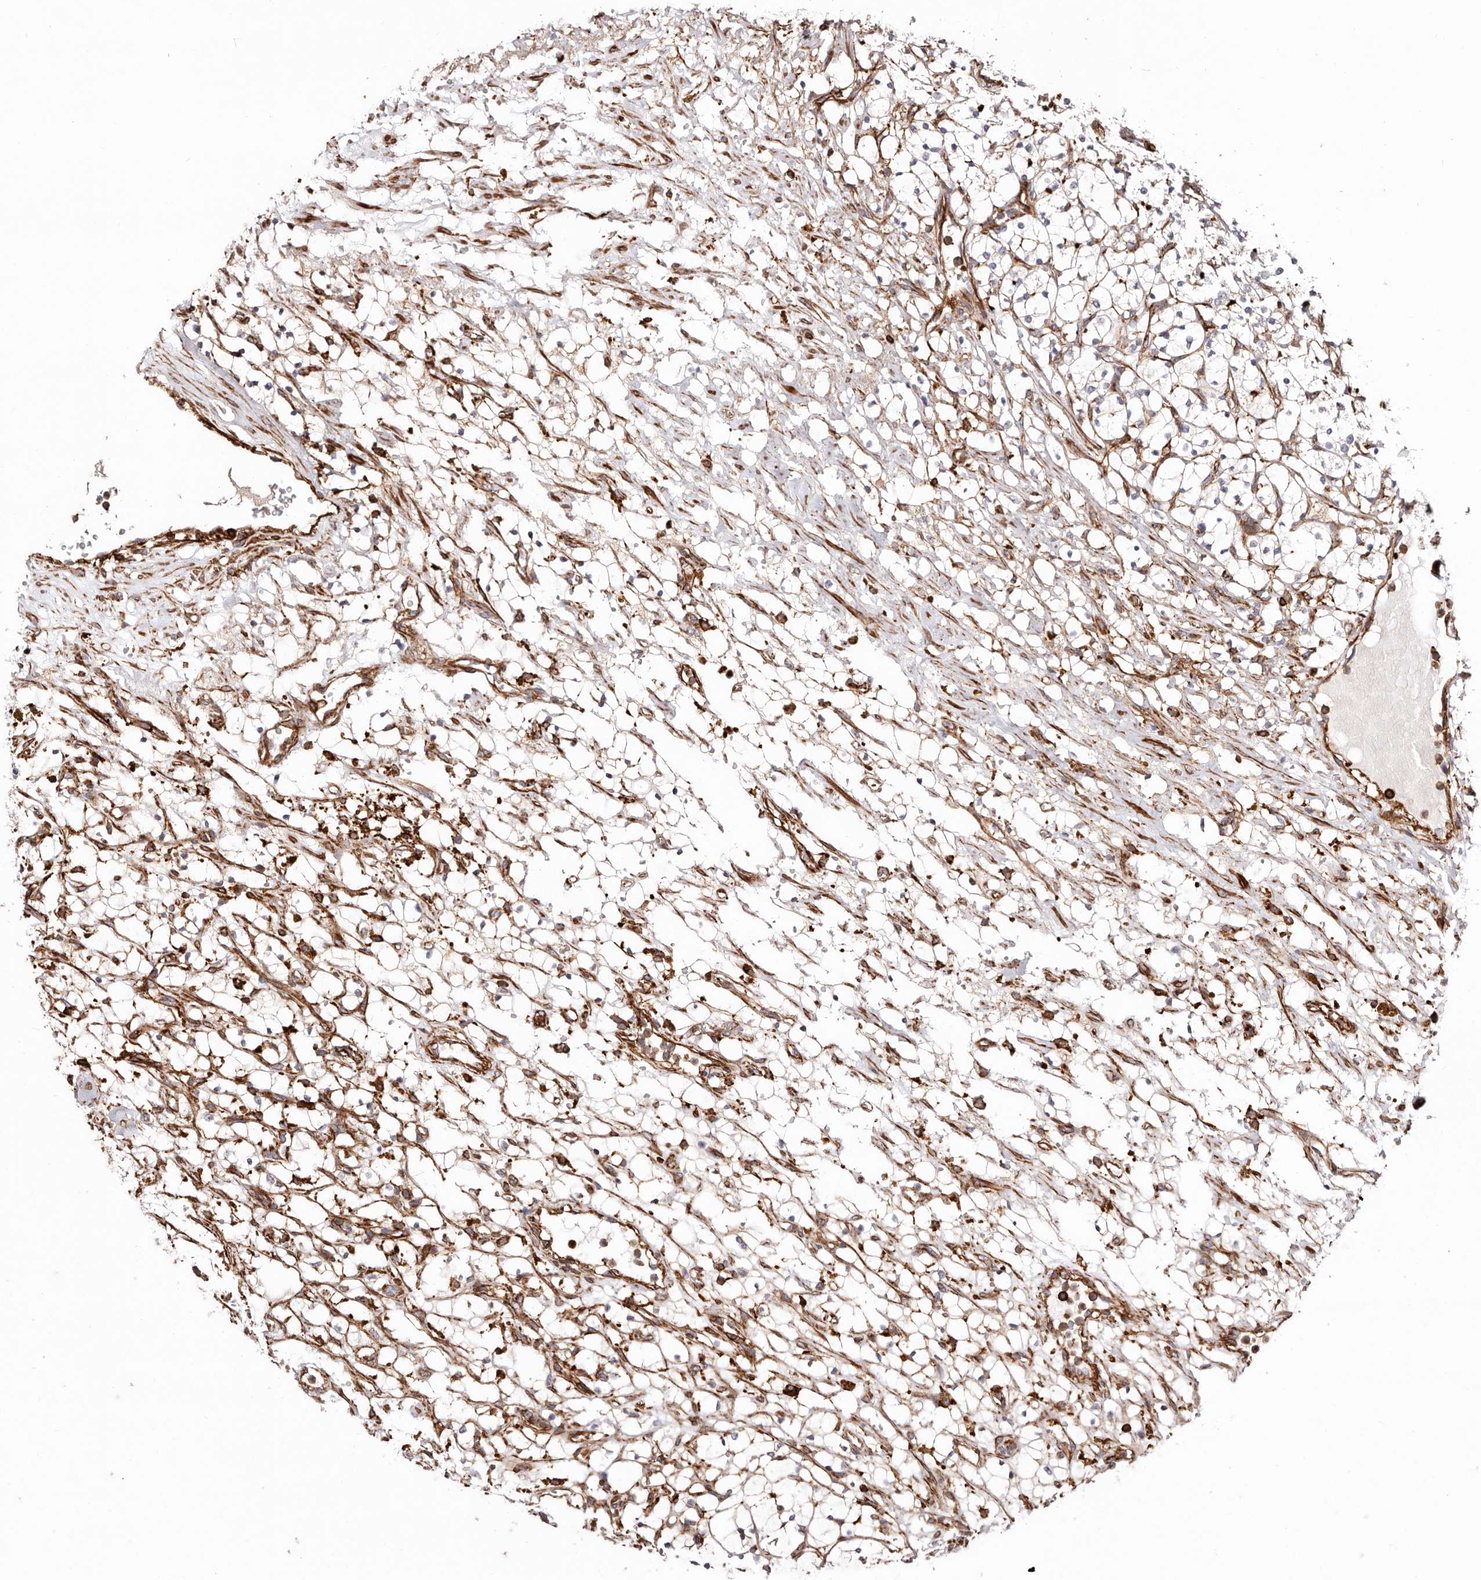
{"staining": {"intensity": "moderate", "quantity": ">75%", "location": "cytoplasmic/membranous"}, "tissue": "renal cancer", "cell_type": "Tumor cells", "image_type": "cancer", "snomed": [{"axis": "morphology", "description": "Adenocarcinoma, NOS"}, {"axis": "topography", "description": "Kidney"}], "caption": "Immunohistochemistry (IHC) histopathology image of renal adenocarcinoma stained for a protein (brown), which displays medium levels of moderate cytoplasmic/membranous positivity in approximately >75% of tumor cells.", "gene": "PTPN22", "patient": {"sex": "female", "age": 69}}